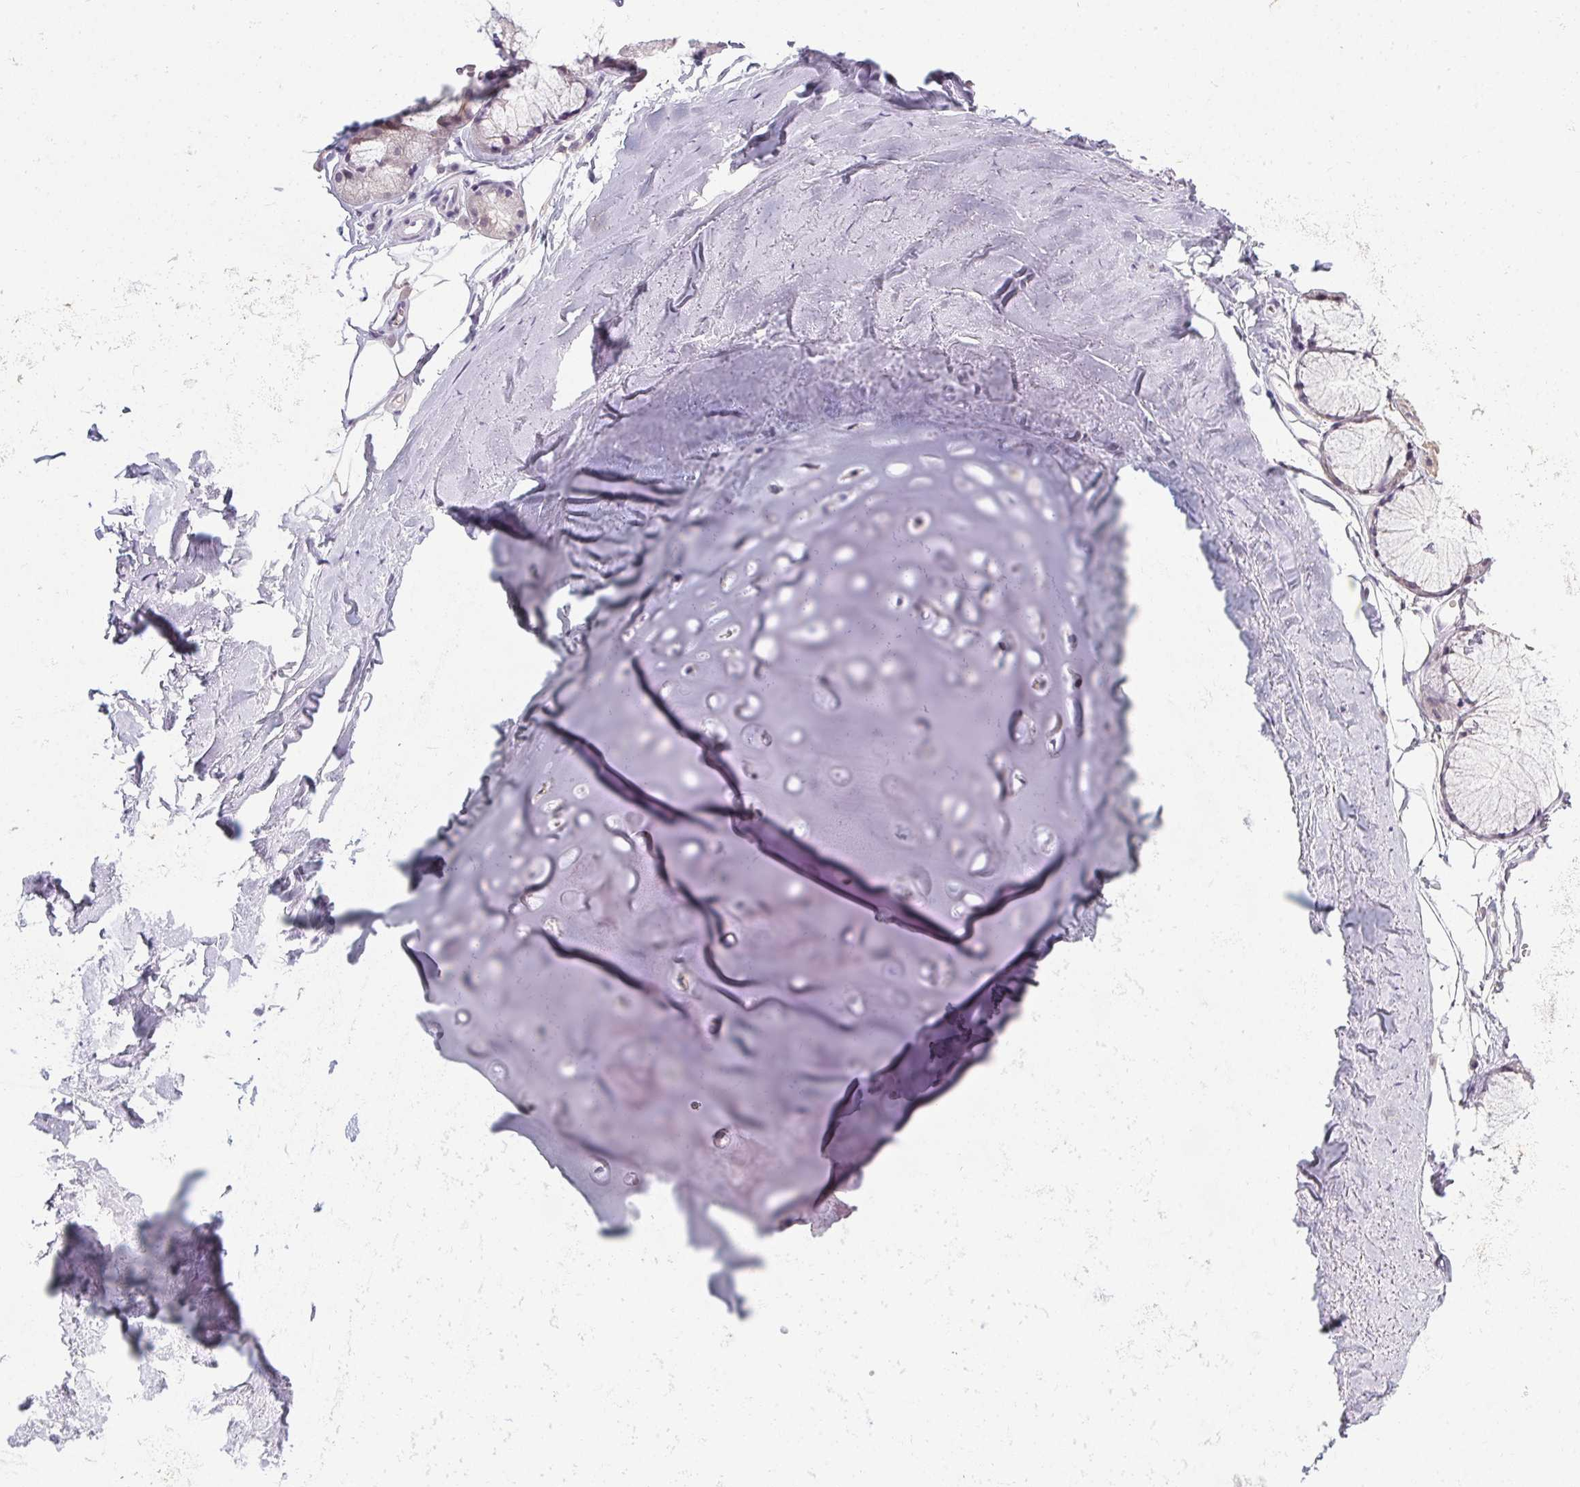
{"staining": {"intensity": "negative", "quantity": "none", "location": "none"}, "tissue": "adipose tissue", "cell_type": "Adipocytes", "image_type": "normal", "snomed": [{"axis": "morphology", "description": "Normal tissue, NOS"}, {"axis": "topography", "description": "Cartilage tissue"}, {"axis": "topography", "description": "Bronchus"}], "caption": "IHC image of benign human adipose tissue stained for a protein (brown), which demonstrates no staining in adipocytes. (DAB immunohistochemistry (IHC) with hematoxylin counter stain).", "gene": "DNAJC5G", "patient": {"sex": "female", "age": 79}}